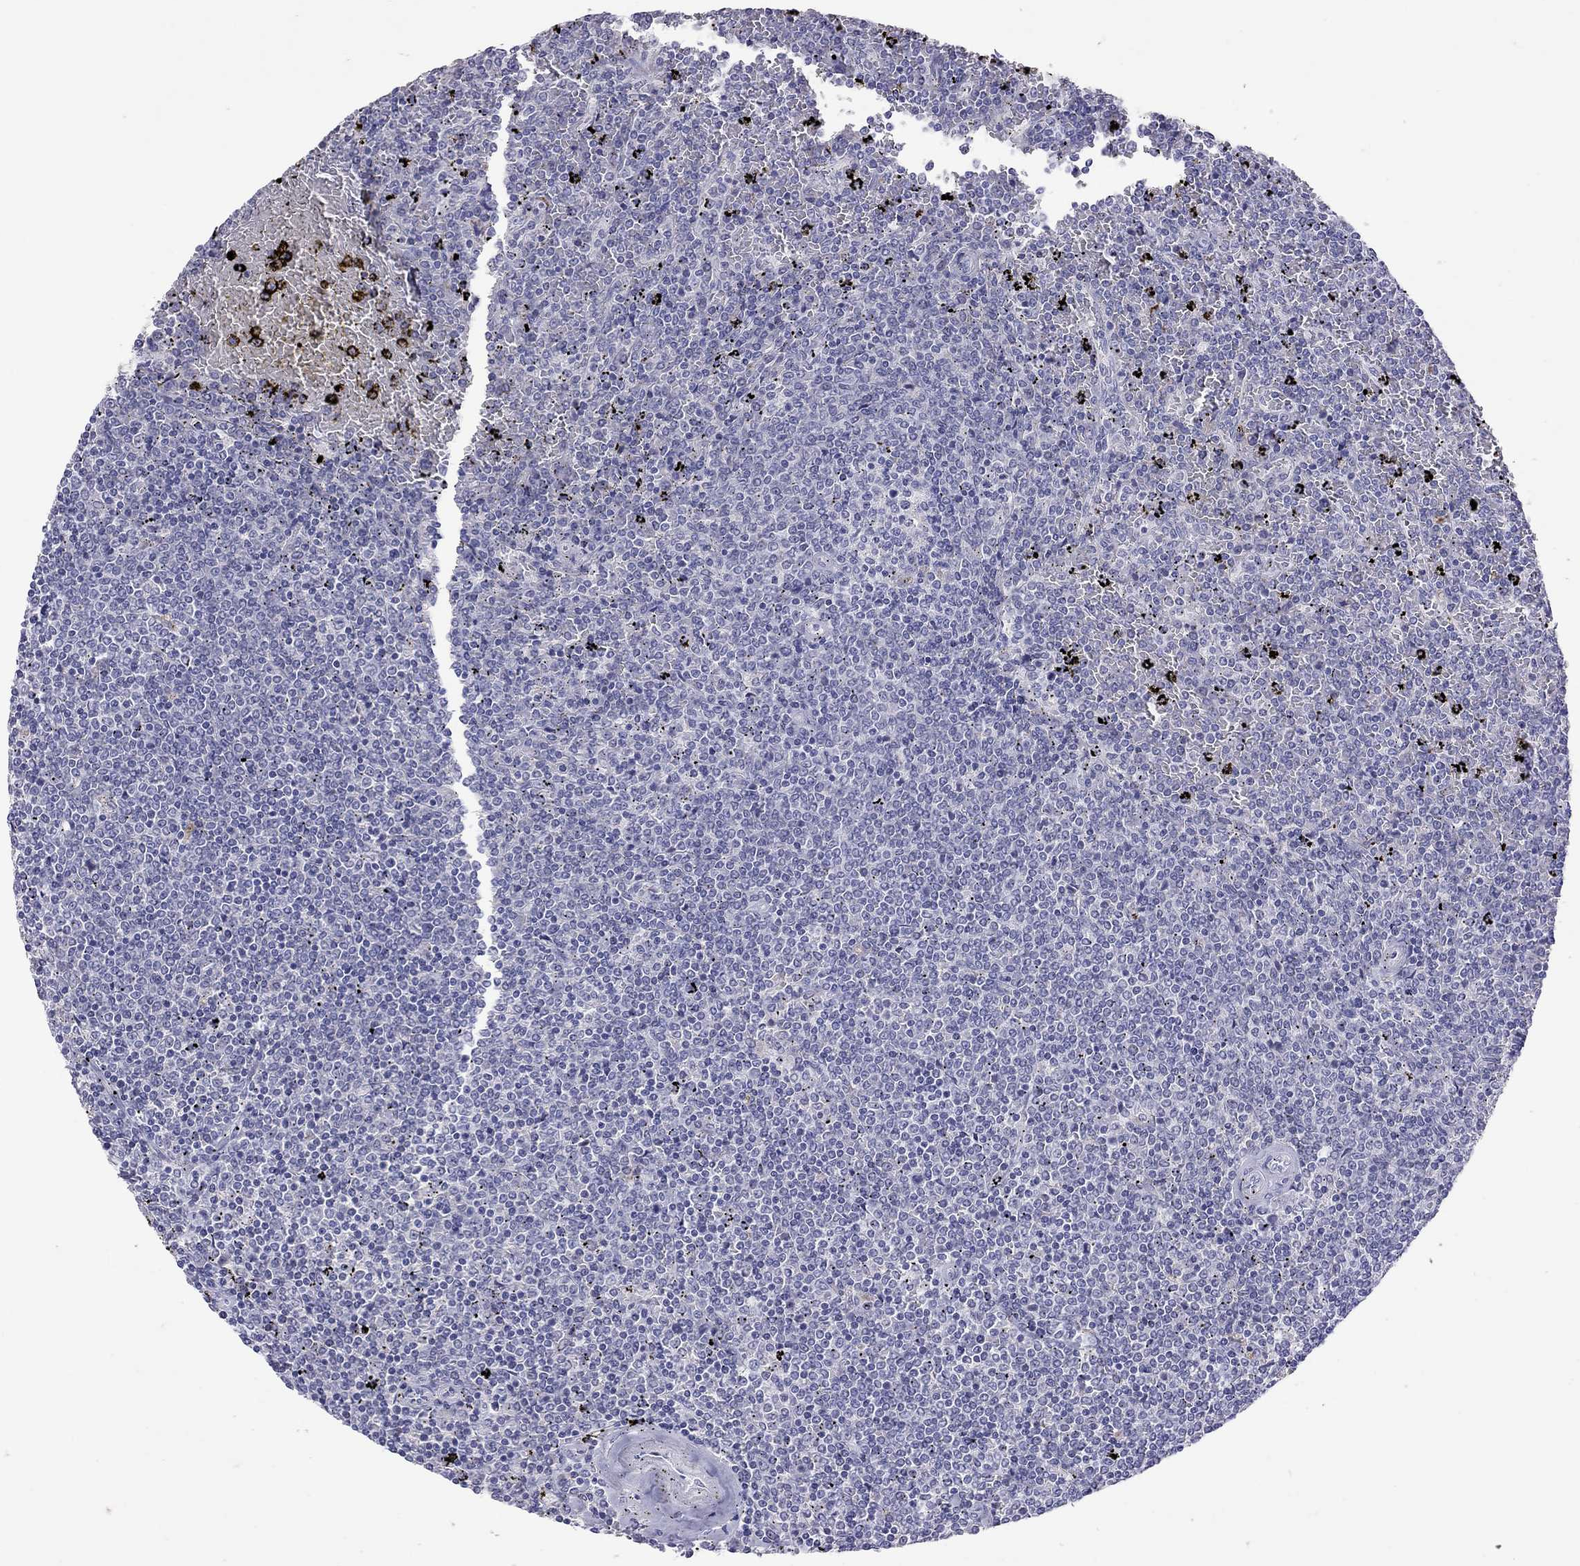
{"staining": {"intensity": "negative", "quantity": "none", "location": "none"}, "tissue": "lymphoma", "cell_type": "Tumor cells", "image_type": "cancer", "snomed": [{"axis": "morphology", "description": "Malignant lymphoma, non-Hodgkin's type, Low grade"}, {"axis": "topography", "description": "Spleen"}], "caption": "Immunohistochemistry photomicrograph of human lymphoma stained for a protein (brown), which demonstrates no expression in tumor cells.", "gene": "SLAMF1", "patient": {"sex": "female", "age": 77}}